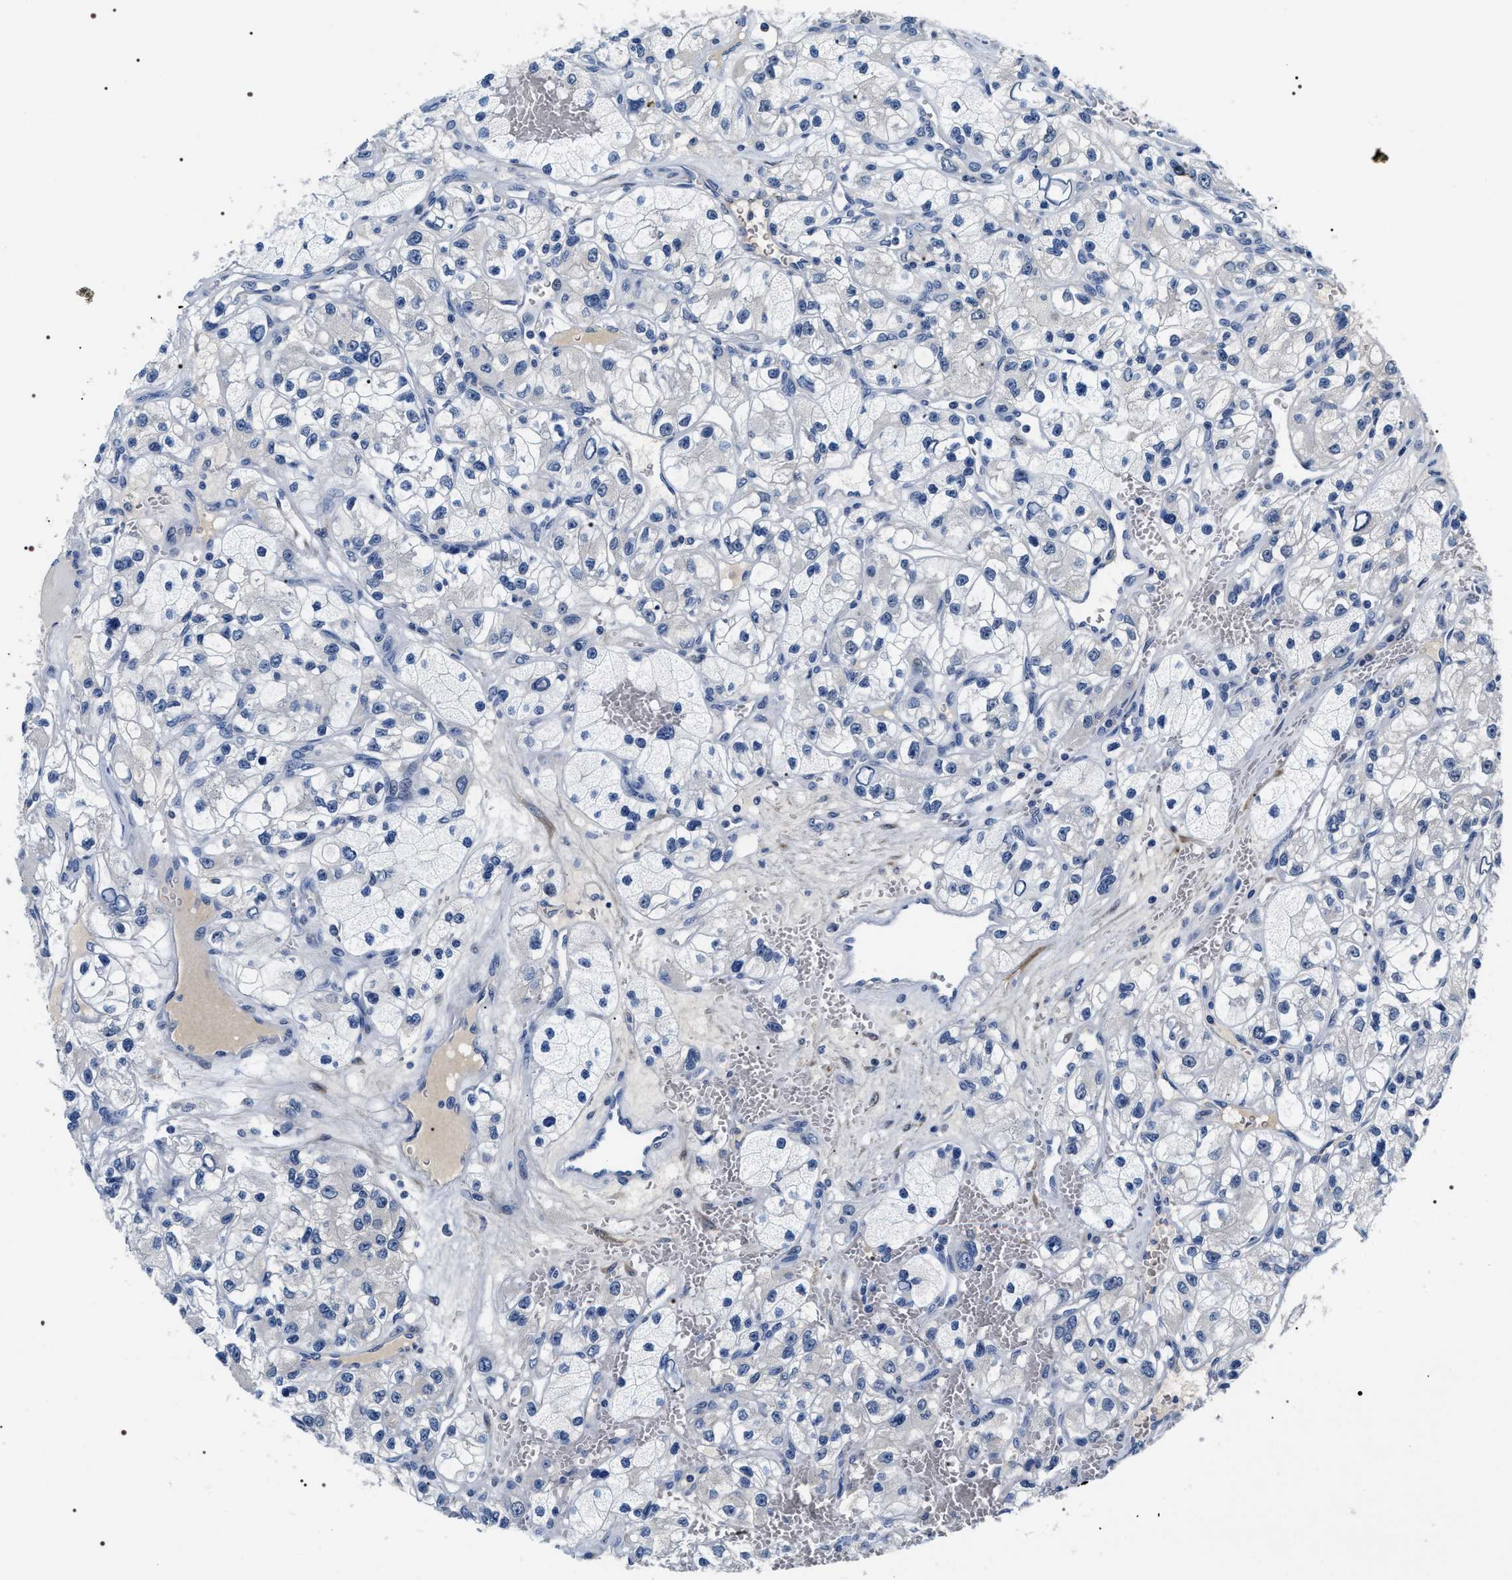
{"staining": {"intensity": "negative", "quantity": "none", "location": "none"}, "tissue": "renal cancer", "cell_type": "Tumor cells", "image_type": "cancer", "snomed": [{"axis": "morphology", "description": "Adenocarcinoma, NOS"}, {"axis": "topography", "description": "Kidney"}], "caption": "The micrograph displays no significant positivity in tumor cells of adenocarcinoma (renal).", "gene": "BAG2", "patient": {"sex": "female", "age": 57}}